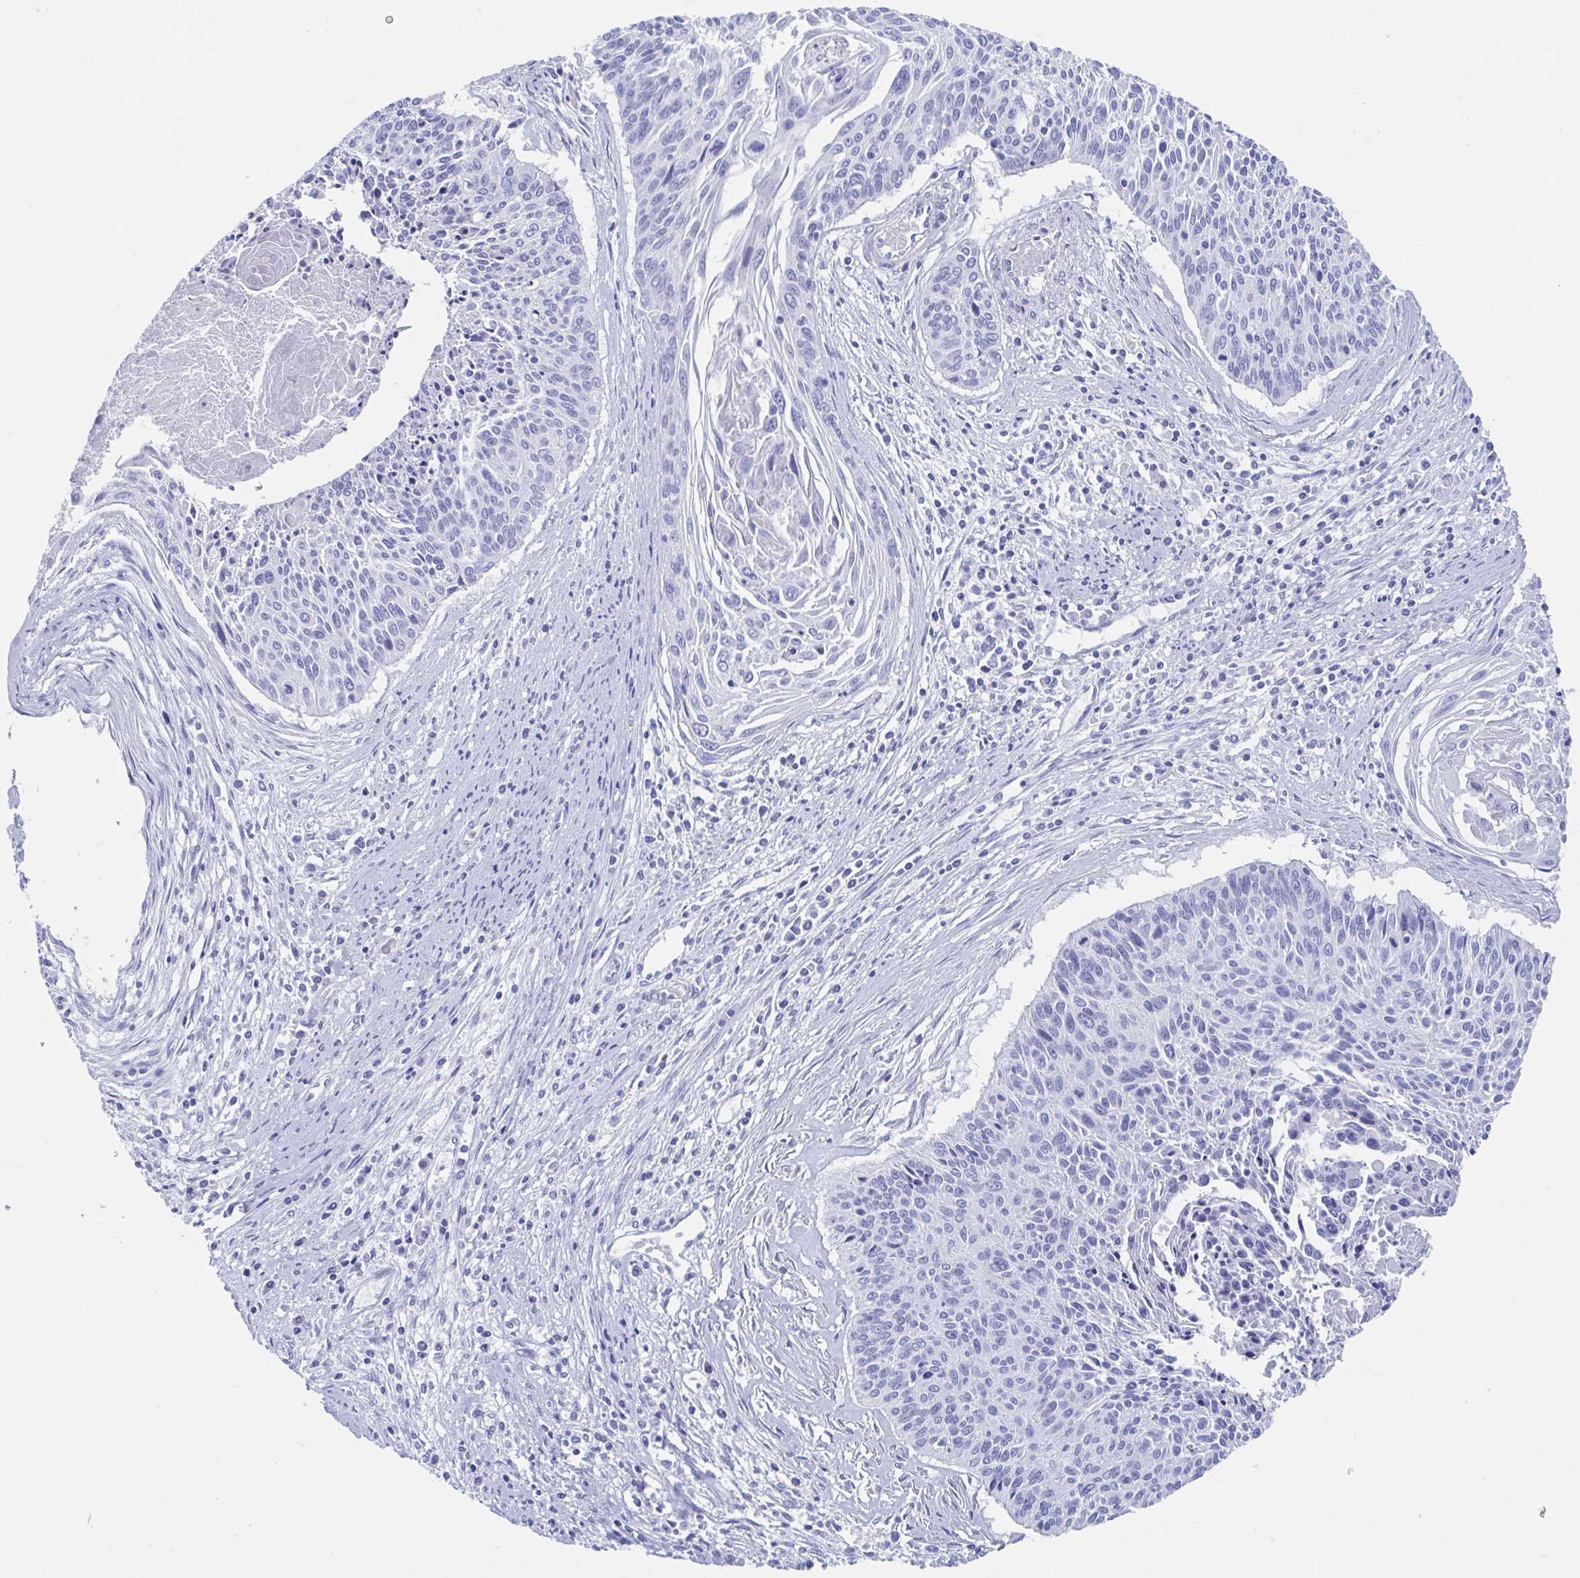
{"staining": {"intensity": "negative", "quantity": "none", "location": "none"}, "tissue": "cervical cancer", "cell_type": "Tumor cells", "image_type": "cancer", "snomed": [{"axis": "morphology", "description": "Squamous cell carcinoma, NOS"}, {"axis": "topography", "description": "Cervix"}], "caption": "This histopathology image is of cervical cancer (squamous cell carcinoma) stained with immunohistochemistry (IHC) to label a protein in brown with the nuclei are counter-stained blue. There is no staining in tumor cells.", "gene": "SHCBP1L", "patient": {"sex": "female", "age": 55}}